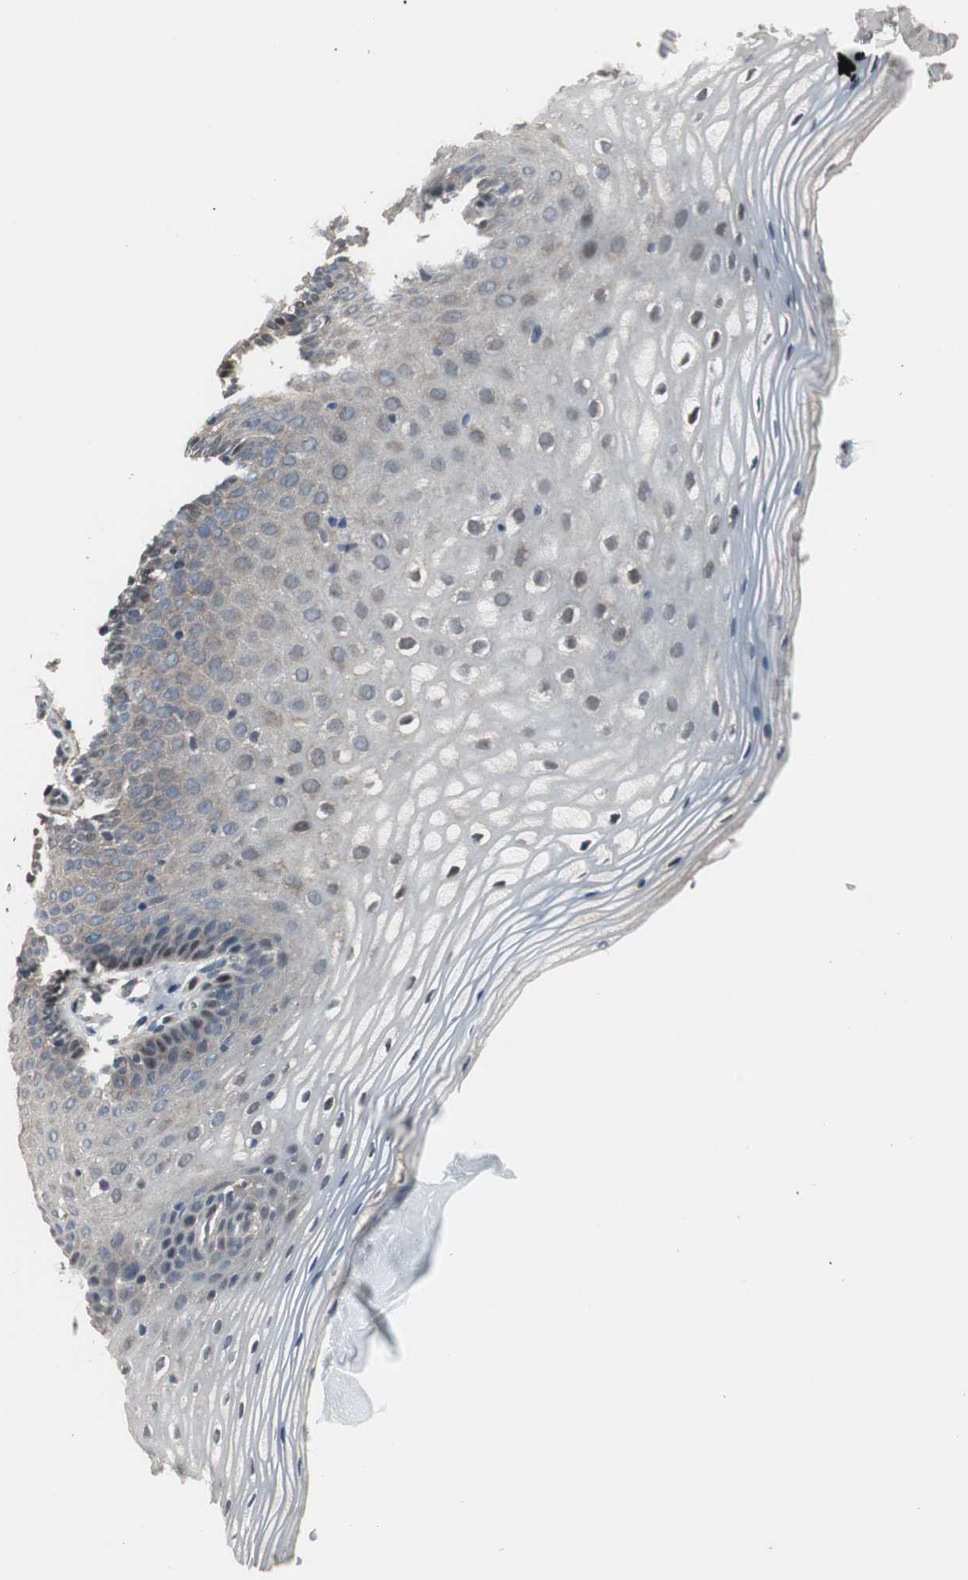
{"staining": {"intensity": "weak", "quantity": "25%-75%", "location": "cytoplasmic/membranous"}, "tissue": "vagina", "cell_type": "Squamous epithelial cells", "image_type": "normal", "snomed": [{"axis": "morphology", "description": "Normal tissue, NOS"}, {"axis": "topography", "description": "Vagina"}], "caption": "Immunohistochemistry (IHC) of unremarkable vagina reveals low levels of weak cytoplasmic/membranous expression in approximately 25%-75% of squamous epithelial cells. (DAB IHC, brown staining for protein, blue staining for nuclei).", "gene": "PFDN1", "patient": {"sex": "female", "age": 55}}